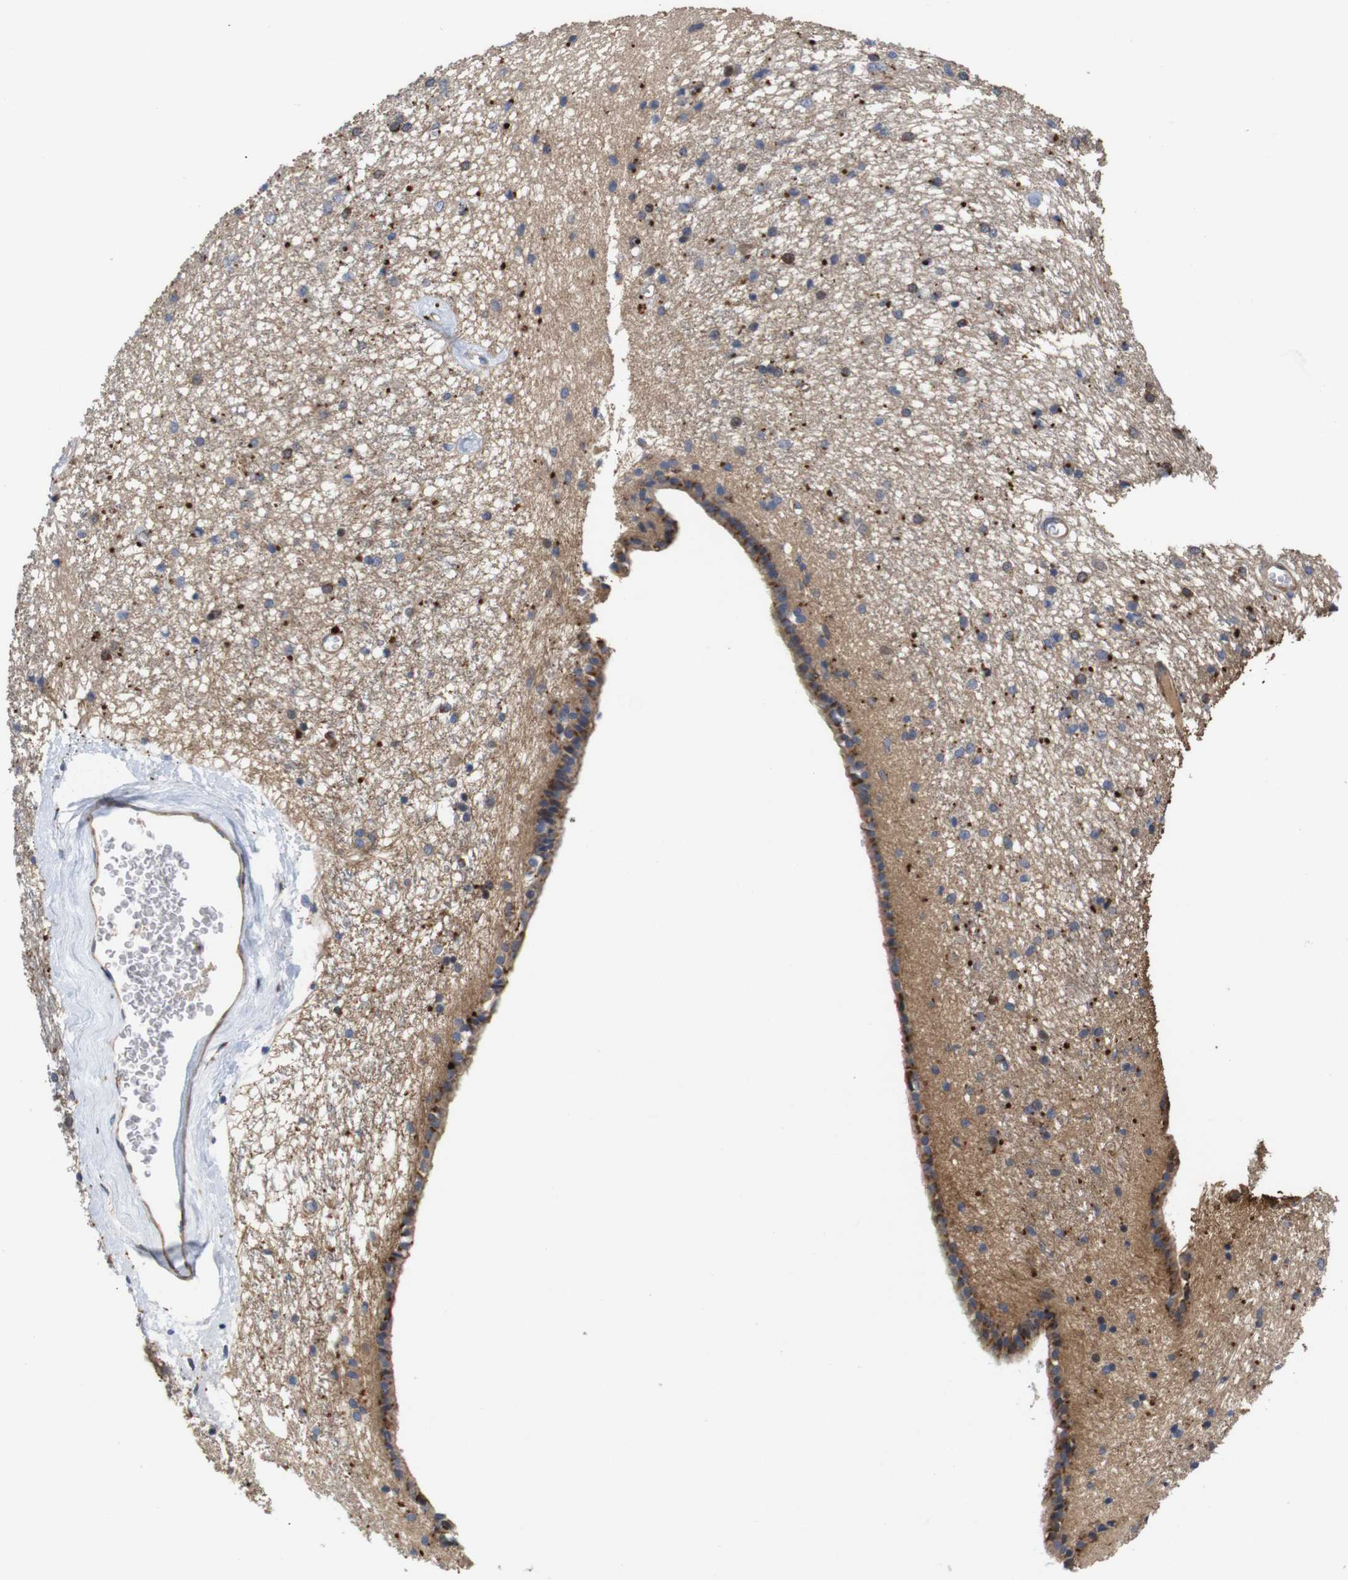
{"staining": {"intensity": "strong", "quantity": "25%-75%", "location": "cytoplasmic/membranous"}, "tissue": "caudate", "cell_type": "Glial cells", "image_type": "normal", "snomed": [{"axis": "morphology", "description": "Normal tissue, NOS"}, {"axis": "topography", "description": "Lateral ventricle wall"}], "caption": "DAB (3,3'-diaminobenzidine) immunohistochemical staining of normal human caudate demonstrates strong cytoplasmic/membranous protein expression in approximately 25%-75% of glial cells.", "gene": "SPRY3", "patient": {"sex": "female", "age": 19}}